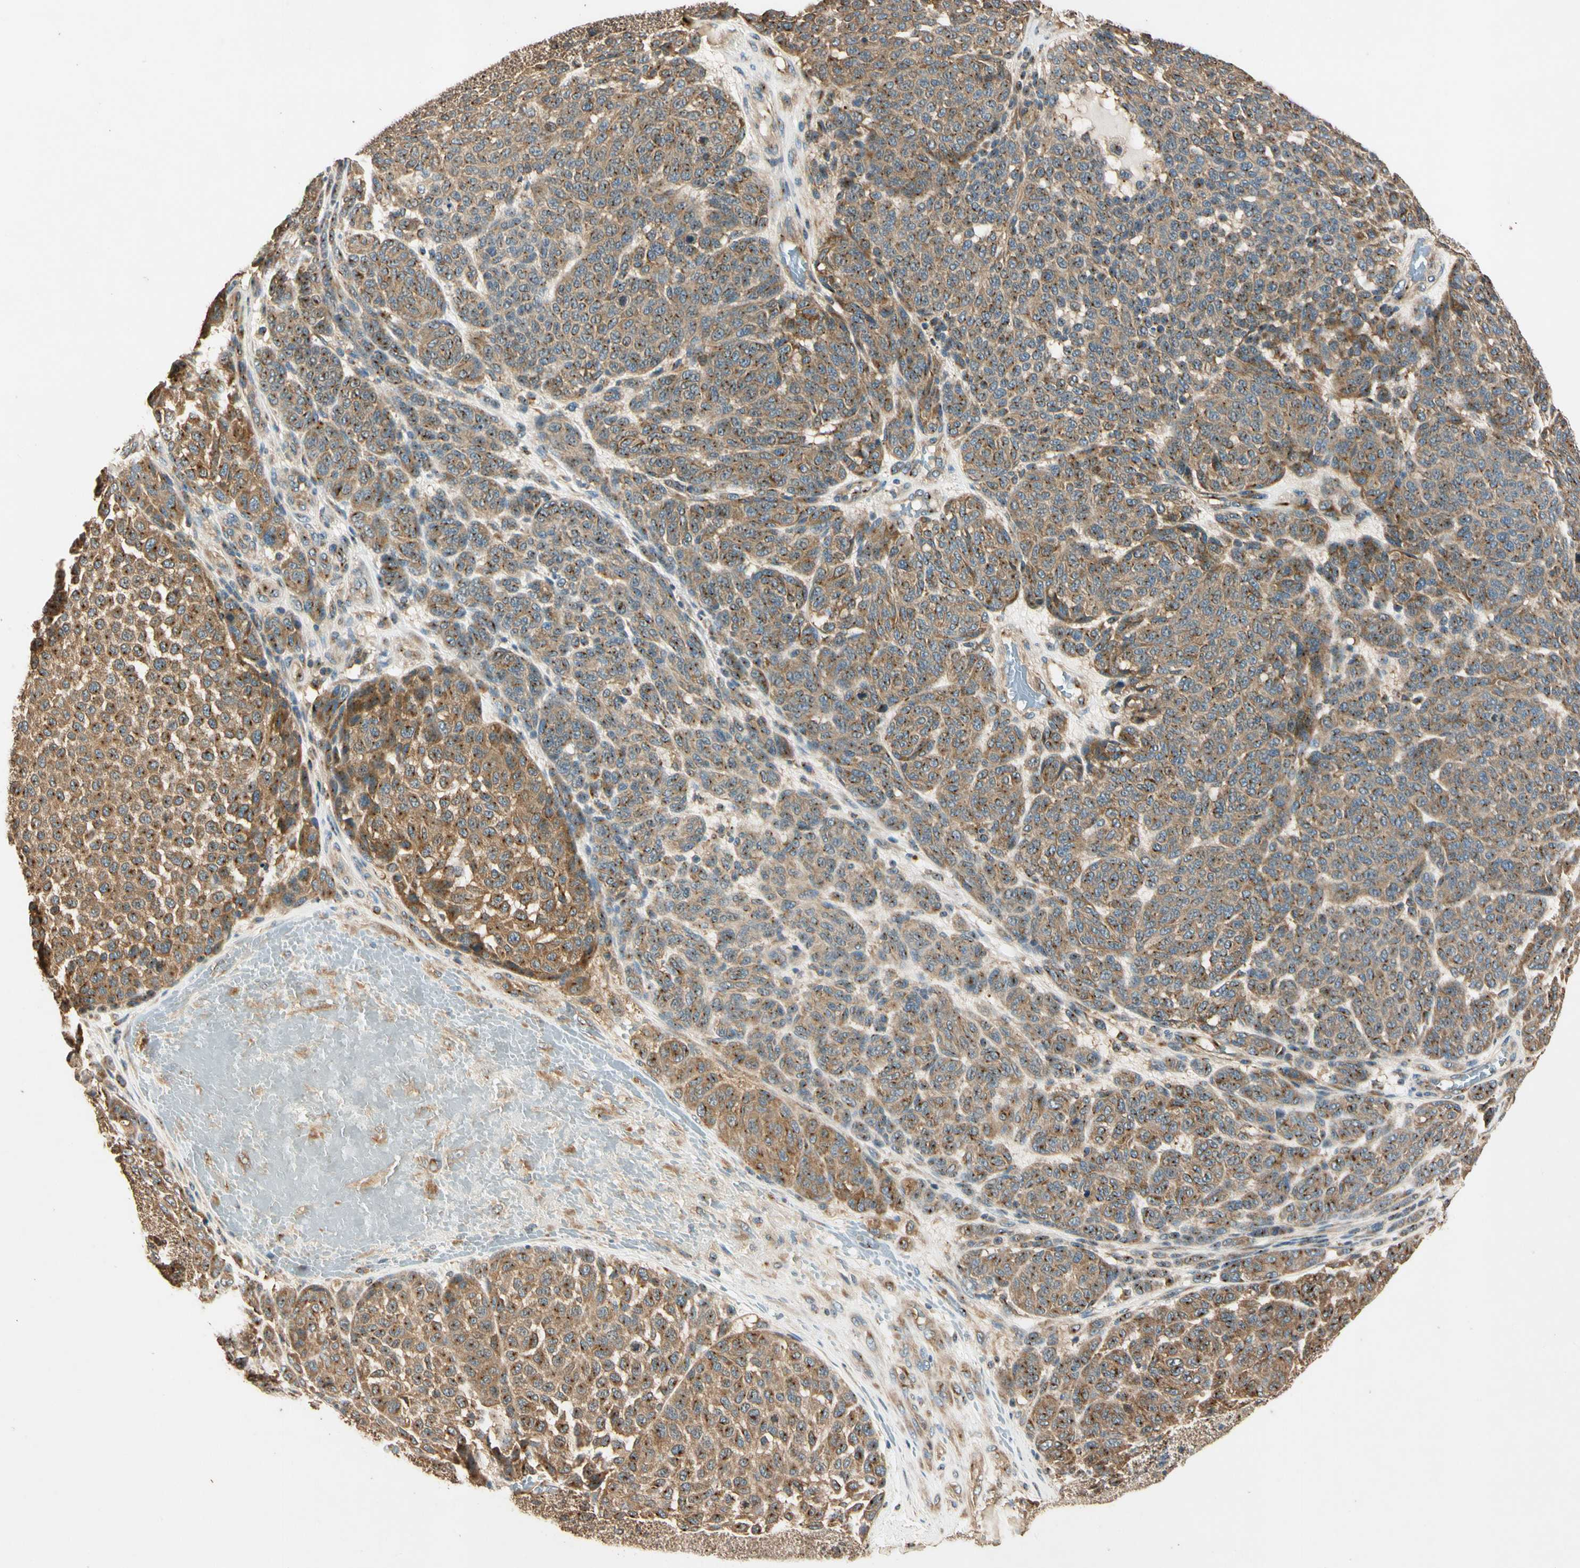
{"staining": {"intensity": "moderate", "quantity": ">75%", "location": "cytoplasmic/membranous"}, "tissue": "melanoma", "cell_type": "Tumor cells", "image_type": "cancer", "snomed": [{"axis": "morphology", "description": "Malignant melanoma, NOS"}, {"axis": "topography", "description": "Skin"}], "caption": "A brown stain shows moderate cytoplasmic/membranous staining of a protein in human malignant melanoma tumor cells.", "gene": "AKAP9", "patient": {"sex": "male", "age": 59}}